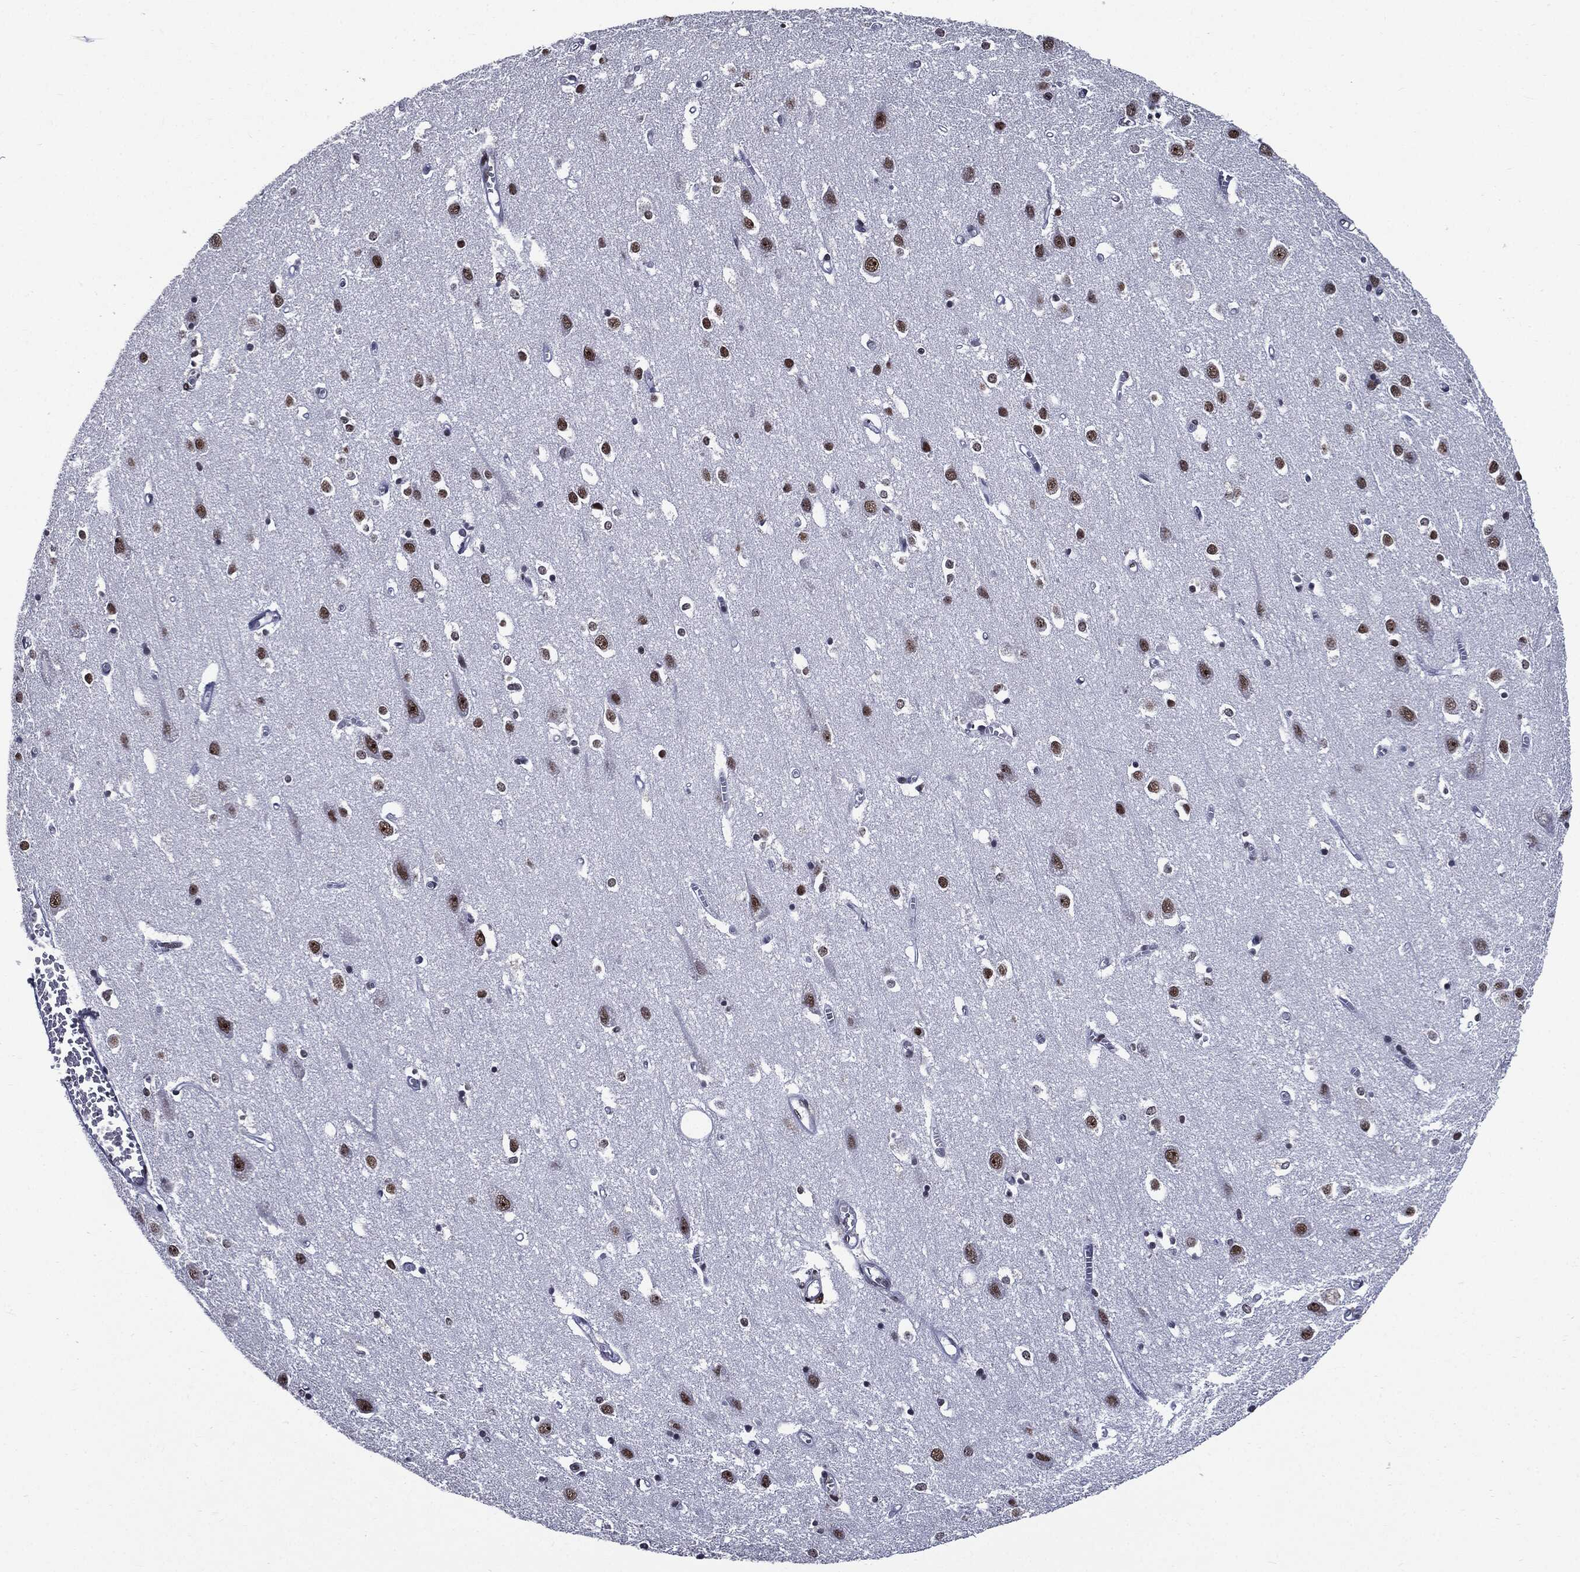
{"staining": {"intensity": "negative", "quantity": "none", "location": "none"}, "tissue": "cerebral cortex", "cell_type": "Endothelial cells", "image_type": "normal", "snomed": [{"axis": "morphology", "description": "Normal tissue, NOS"}, {"axis": "topography", "description": "Cerebral cortex"}], "caption": "Image shows no significant protein staining in endothelial cells of normal cerebral cortex.", "gene": "ZFP91", "patient": {"sex": "male", "age": 70}}